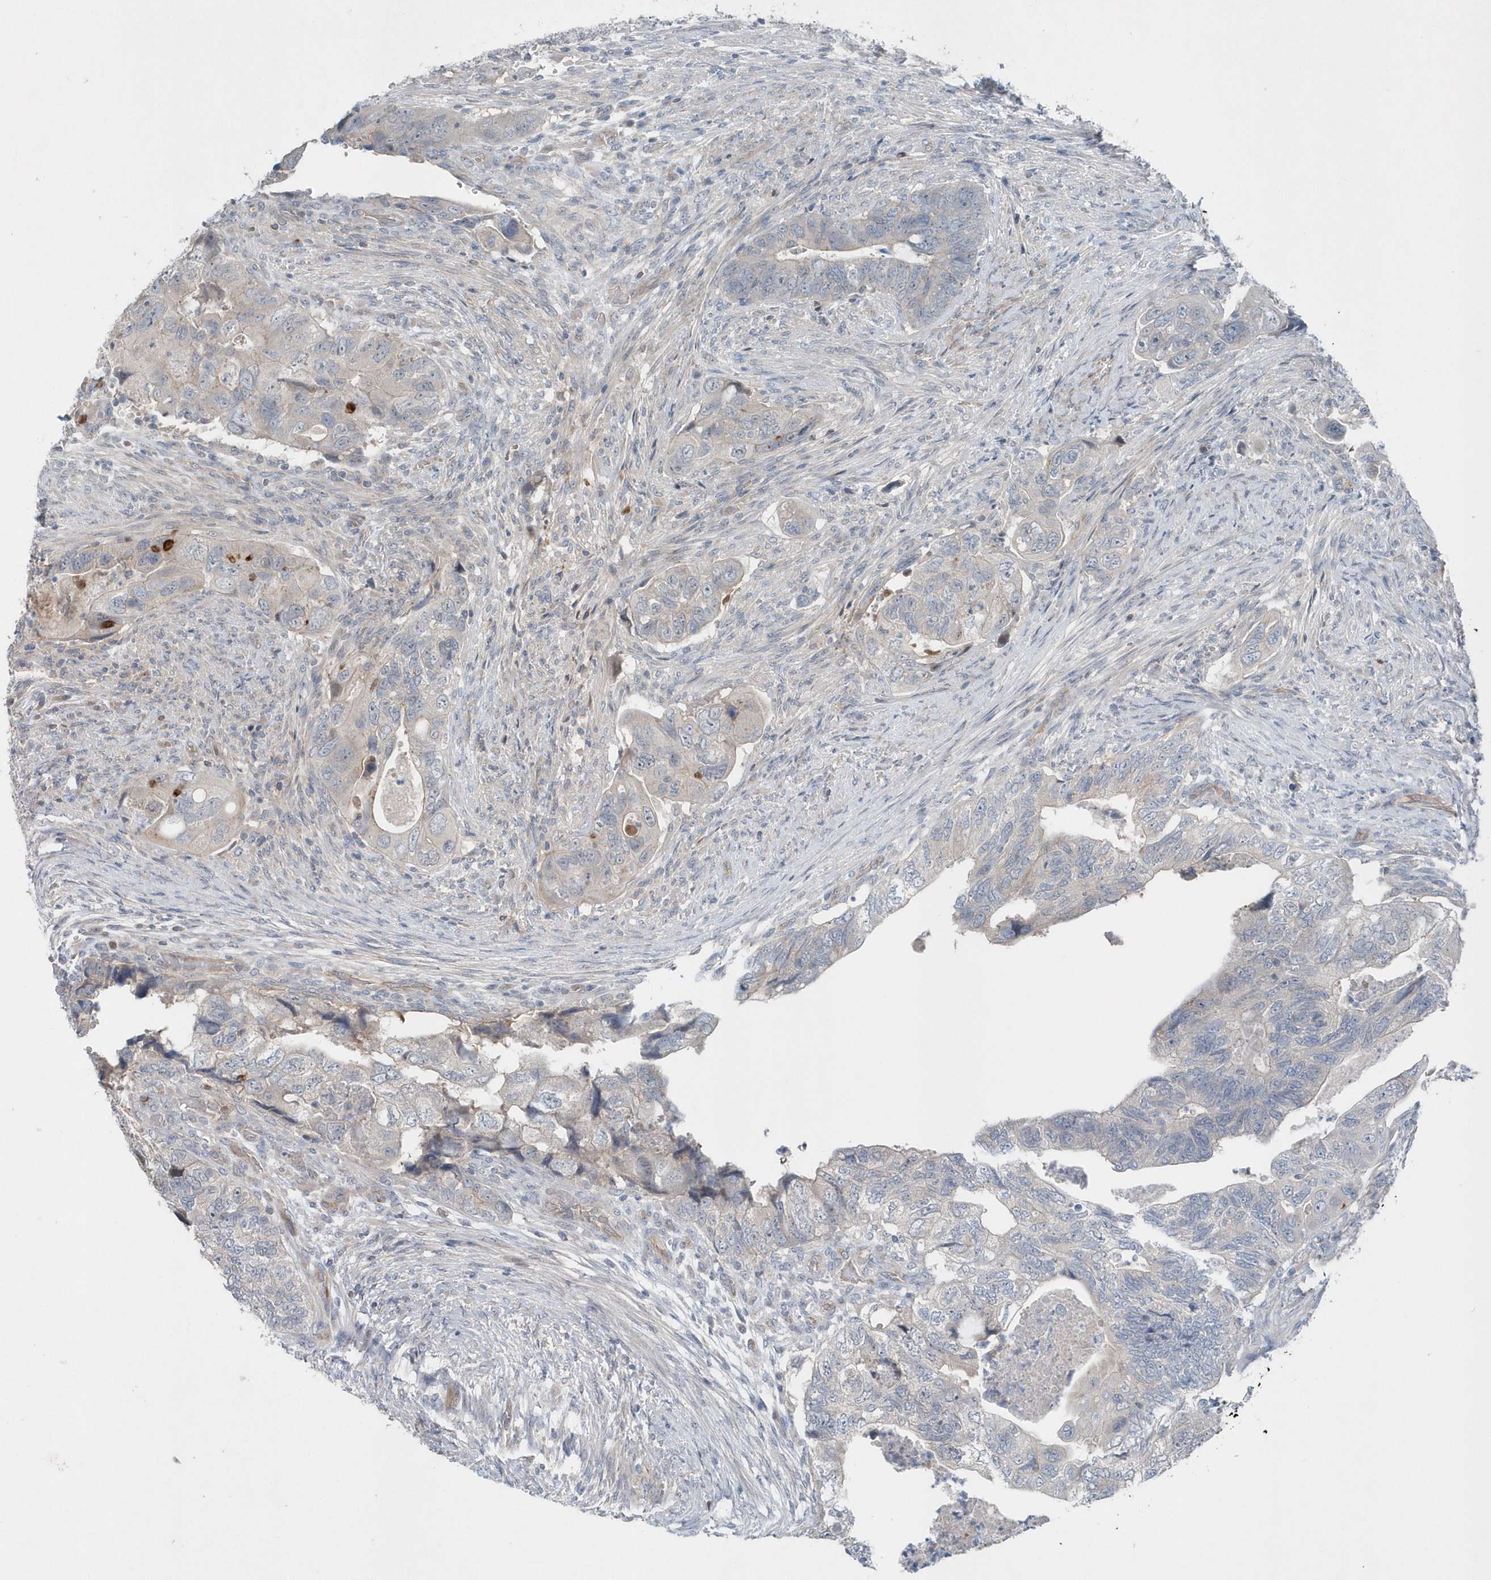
{"staining": {"intensity": "negative", "quantity": "none", "location": "none"}, "tissue": "colorectal cancer", "cell_type": "Tumor cells", "image_type": "cancer", "snomed": [{"axis": "morphology", "description": "Adenocarcinoma, NOS"}, {"axis": "topography", "description": "Rectum"}], "caption": "A high-resolution histopathology image shows immunohistochemistry (IHC) staining of colorectal cancer, which displays no significant staining in tumor cells.", "gene": "MCC", "patient": {"sex": "male", "age": 63}}